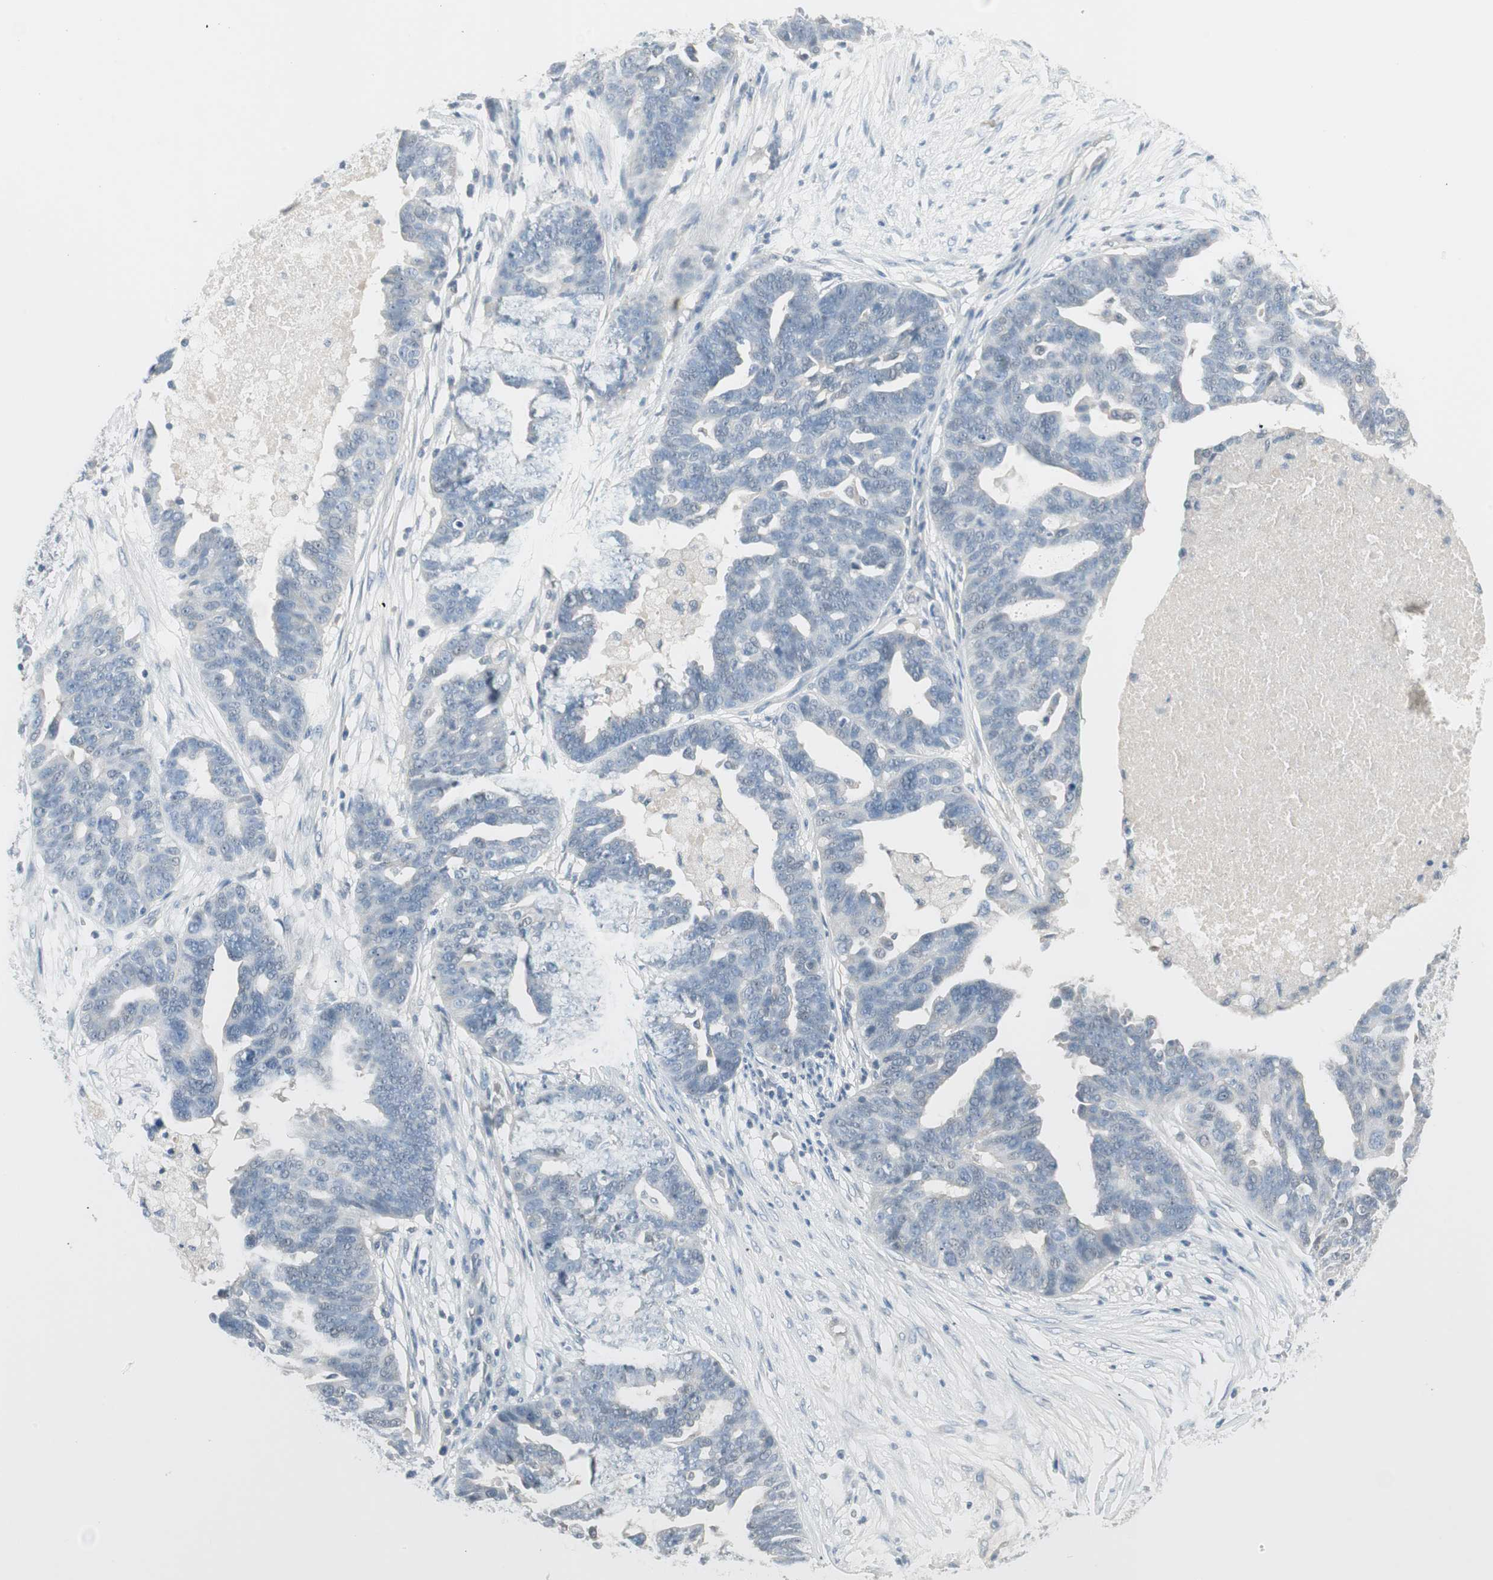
{"staining": {"intensity": "negative", "quantity": "none", "location": "none"}, "tissue": "ovarian cancer", "cell_type": "Tumor cells", "image_type": "cancer", "snomed": [{"axis": "morphology", "description": "Cystadenocarcinoma, serous, NOS"}, {"axis": "topography", "description": "Ovary"}], "caption": "Ovarian serous cystadenocarcinoma stained for a protein using IHC demonstrates no positivity tumor cells.", "gene": "ITLN2", "patient": {"sex": "female", "age": 59}}